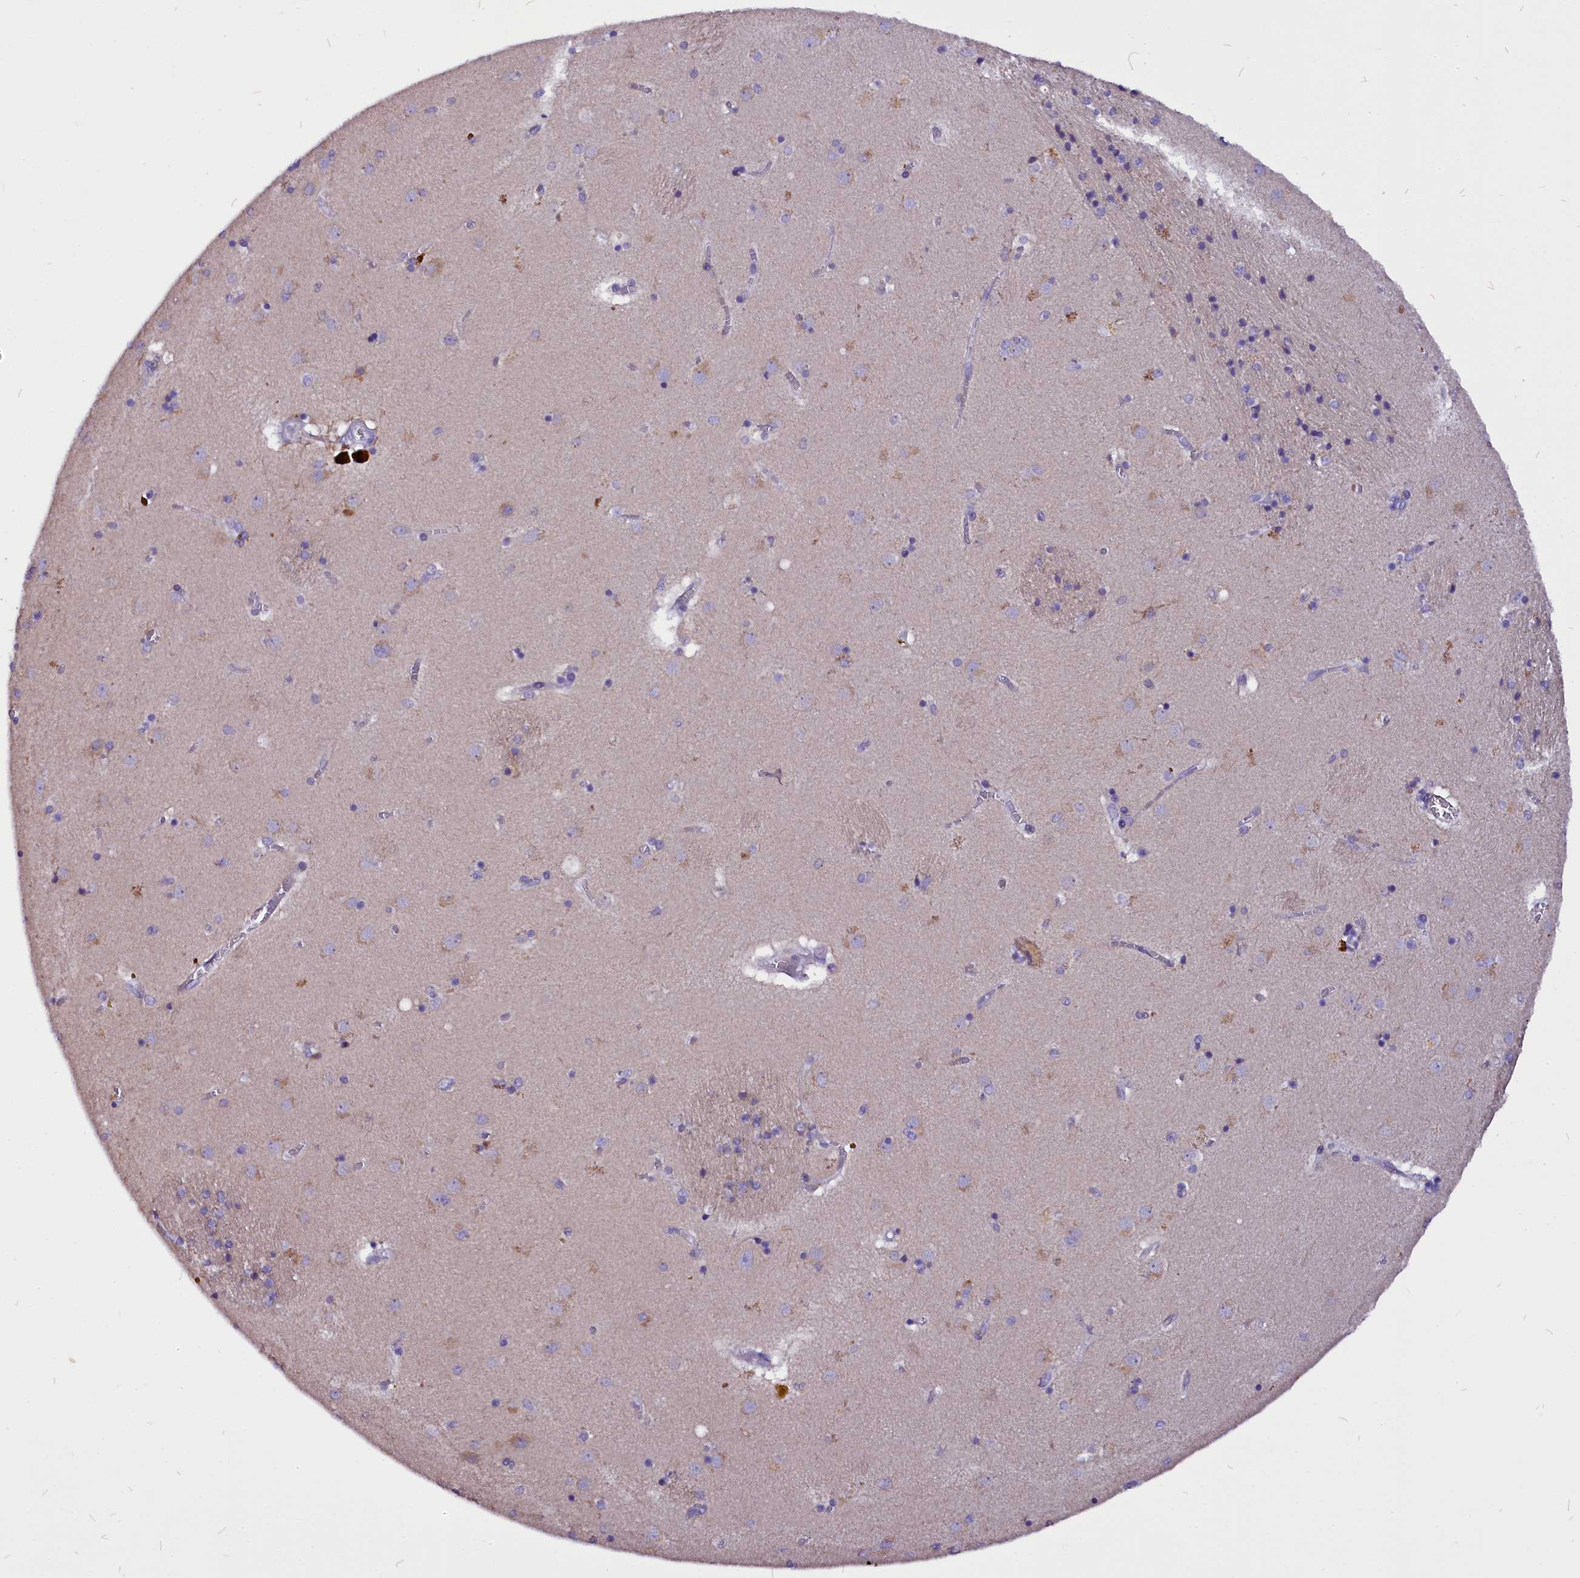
{"staining": {"intensity": "weak", "quantity": "<25%", "location": "cytoplasmic/membranous"}, "tissue": "caudate", "cell_type": "Glial cells", "image_type": "normal", "snomed": [{"axis": "morphology", "description": "Normal tissue, NOS"}, {"axis": "topography", "description": "Lateral ventricle wall"}], "caption": "Image shows no significant protein expression in glial cells of normal caudate. Nuclei are stained in blue.", "gene": "CEP170", "patient": {"sex": "male", "age": 70}}